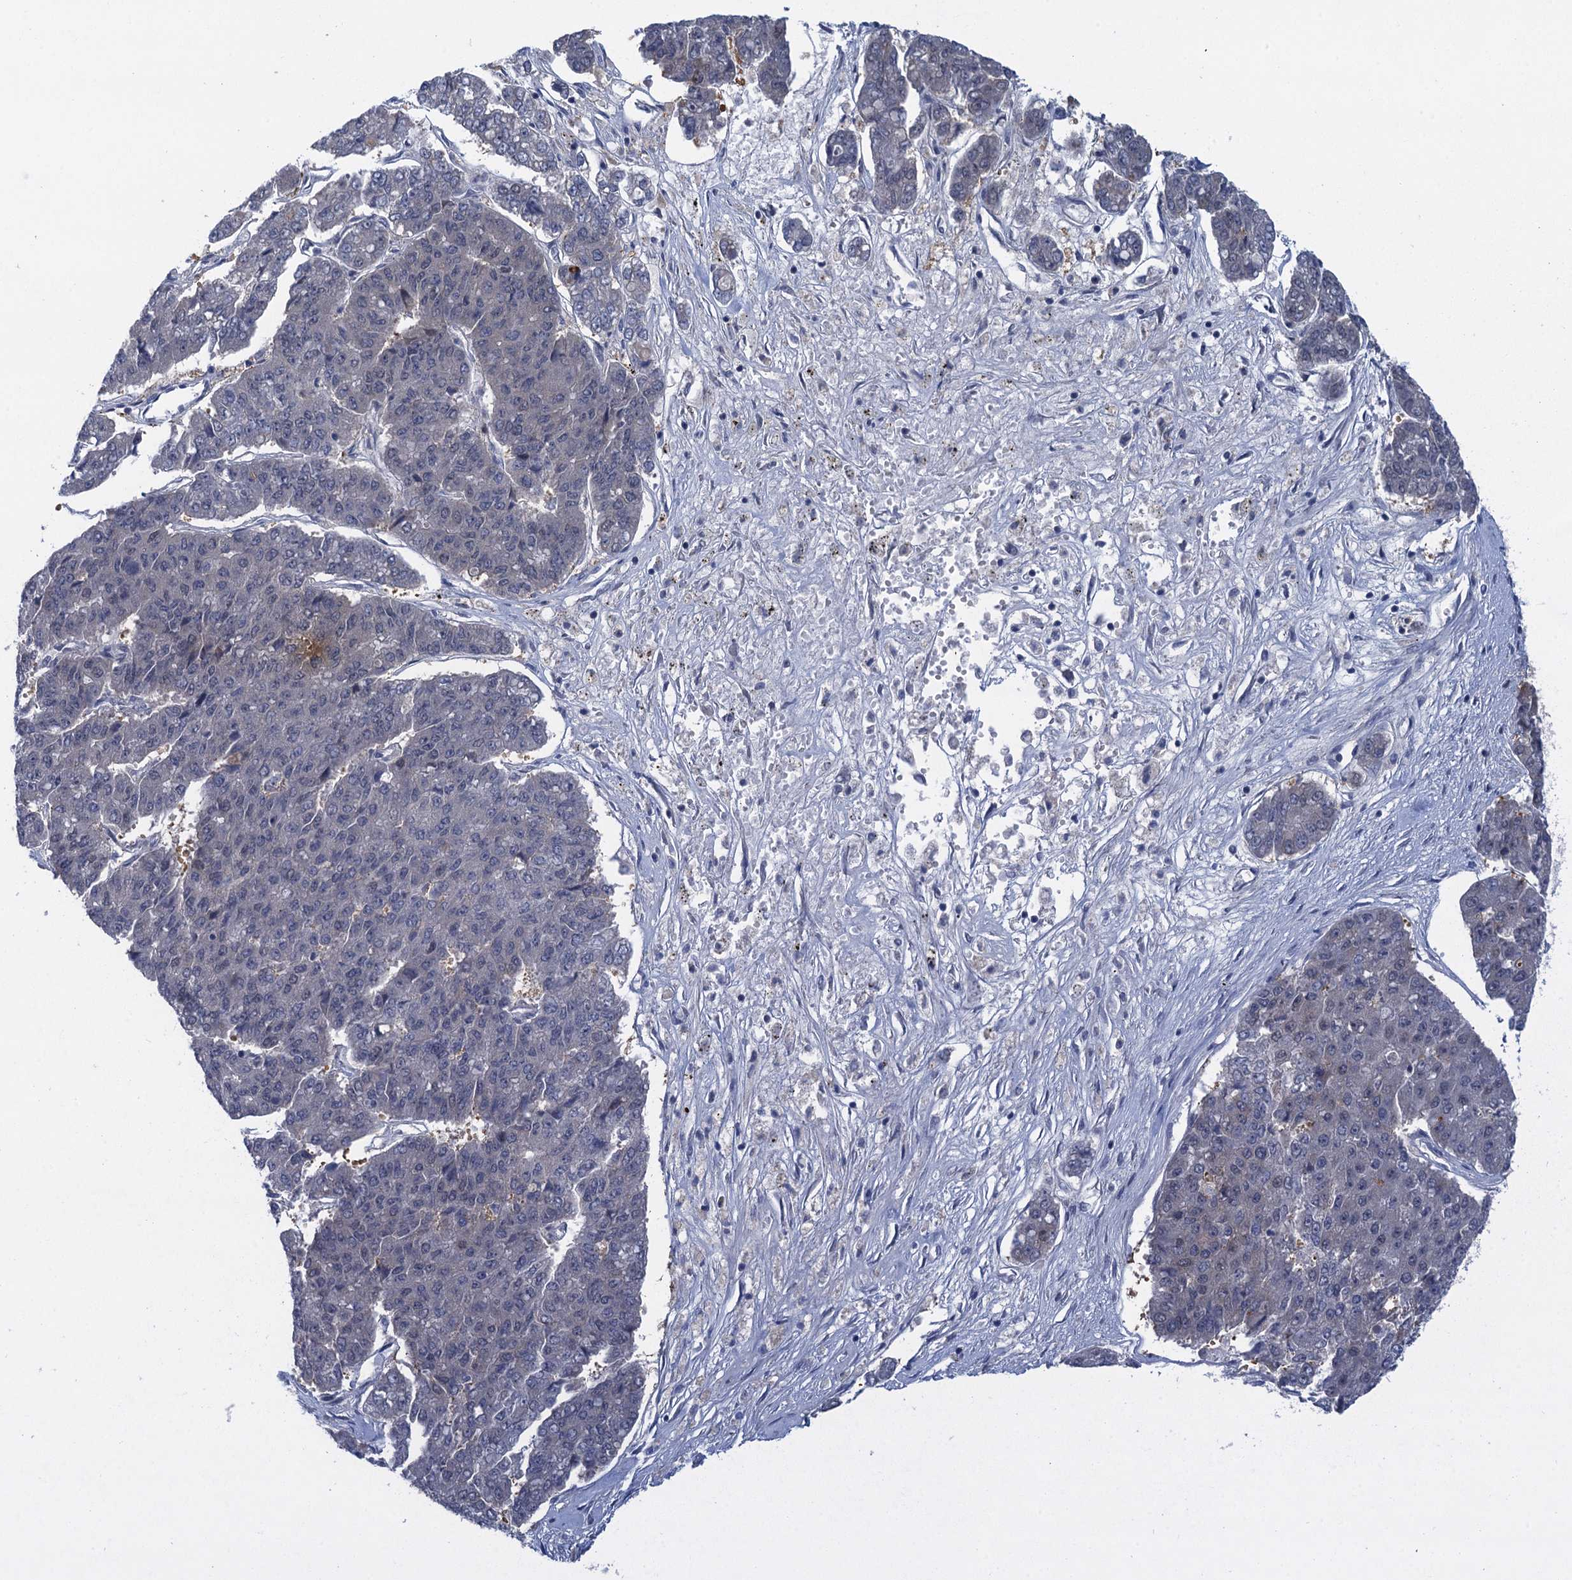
{"staining": {"intensity": "negative", "quantity": "none", "location": "none"}, "tissue": "pancreatic cancer", "cell_type": "Tumor cells", "image_type": "cancer", "snomed": [{"axis": "morphology", "description": "Adenocarcinoma, NOS"}, {"axis": "topography", "description": "Pancreas"}], "caption": "Tumor cells are negative for protein expression in human pancreatic cancer.", "gene": "MRFAP1", "patient": {"sex": "male", "age": 50}}